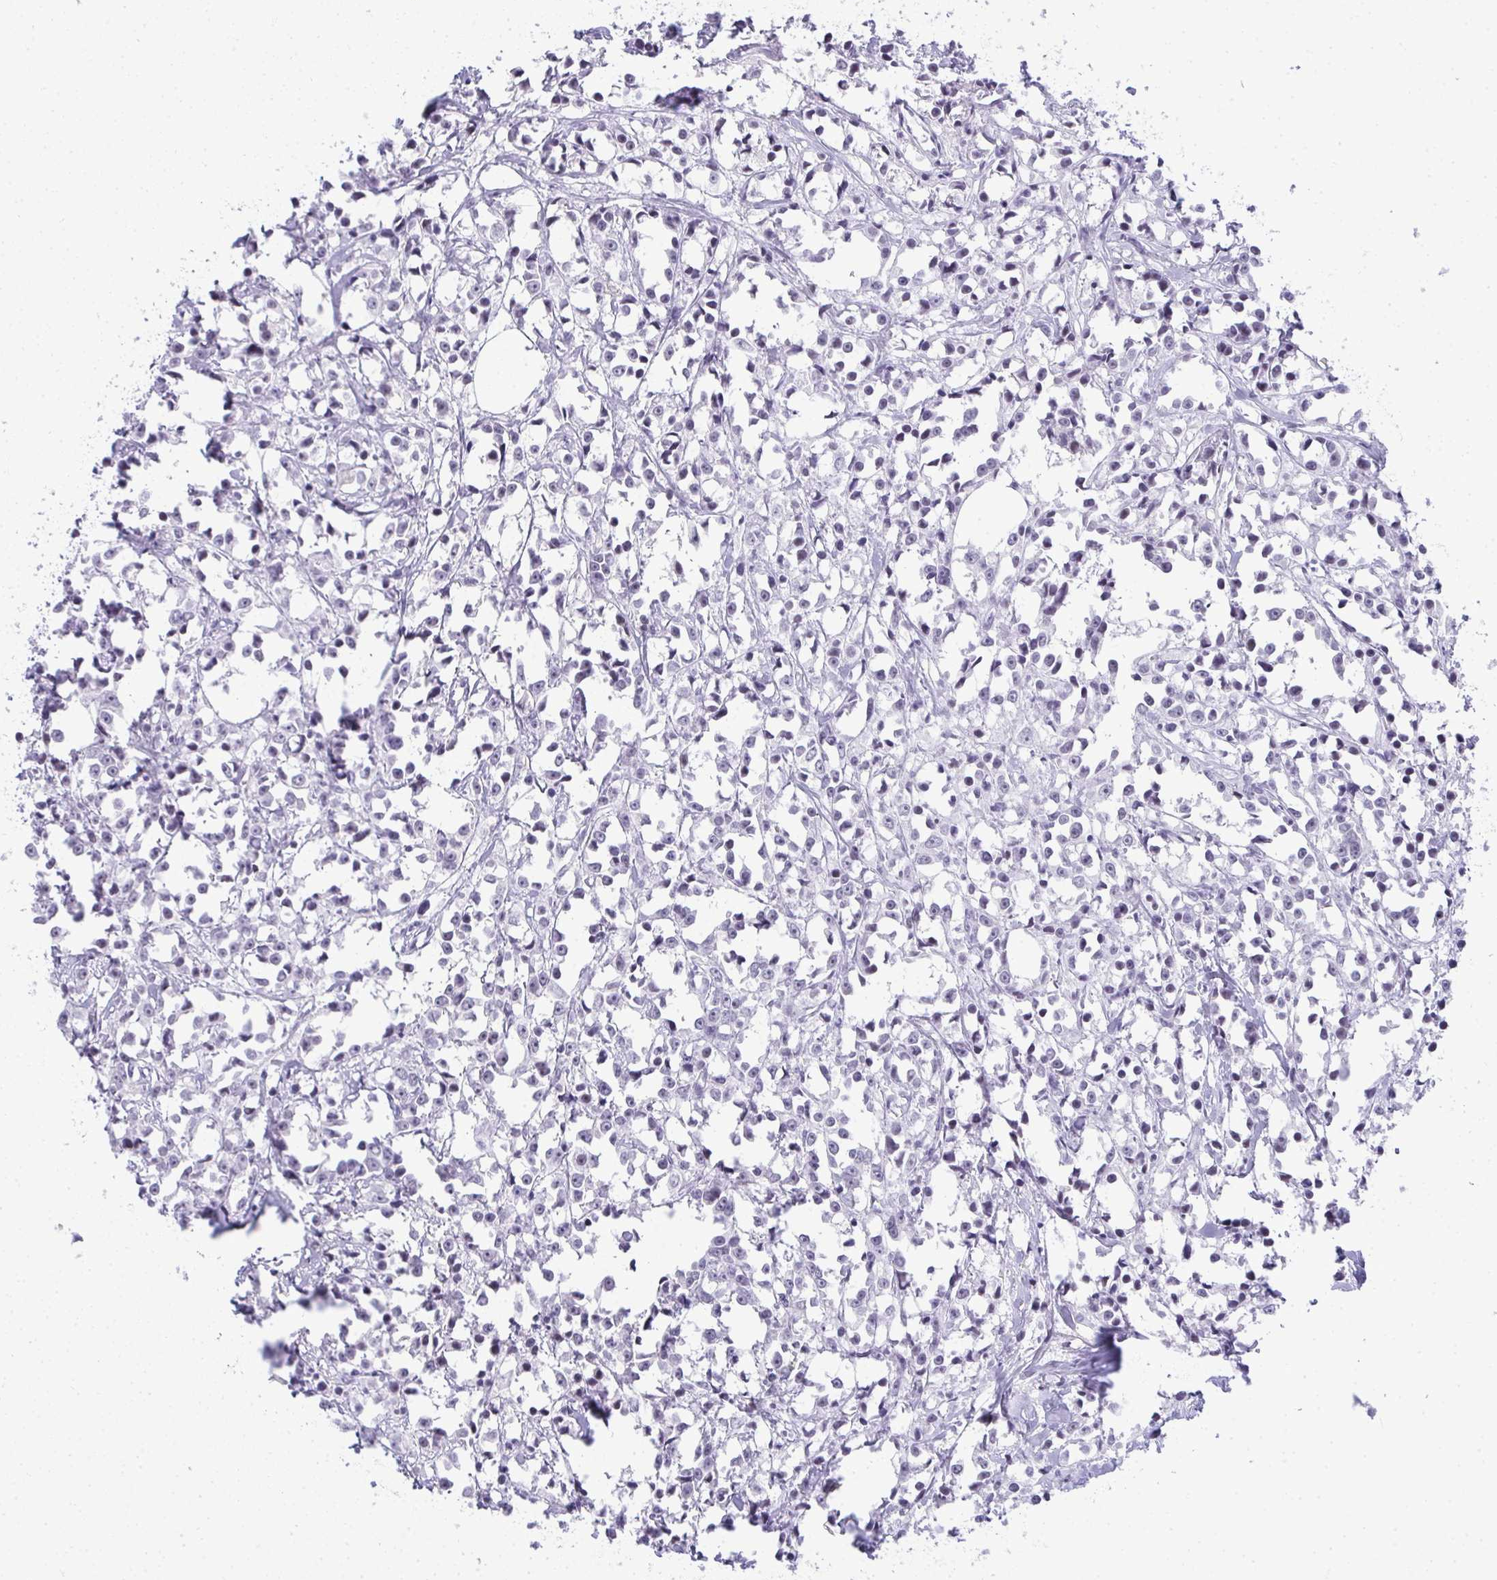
{"staining": {"intensity": "weak", "quantity": "<25%", "location": "nuclear"}, "tissue": "breast cancer", "cell_type": "Tumor cells", "image_type": "cancer", "snomed": [{"axis": "morphology", "description": "Duct carcinoma"}, {"axis": "topography", "description": "Breast"}], "caption": "Immunohistochemistry (IHC) of human infiltrating ductal carcinoma (breast) demonstrates no staining in tumor cells.", "gene": "PLA2G1B", "patient": {"sex": "female", "age": 80}}